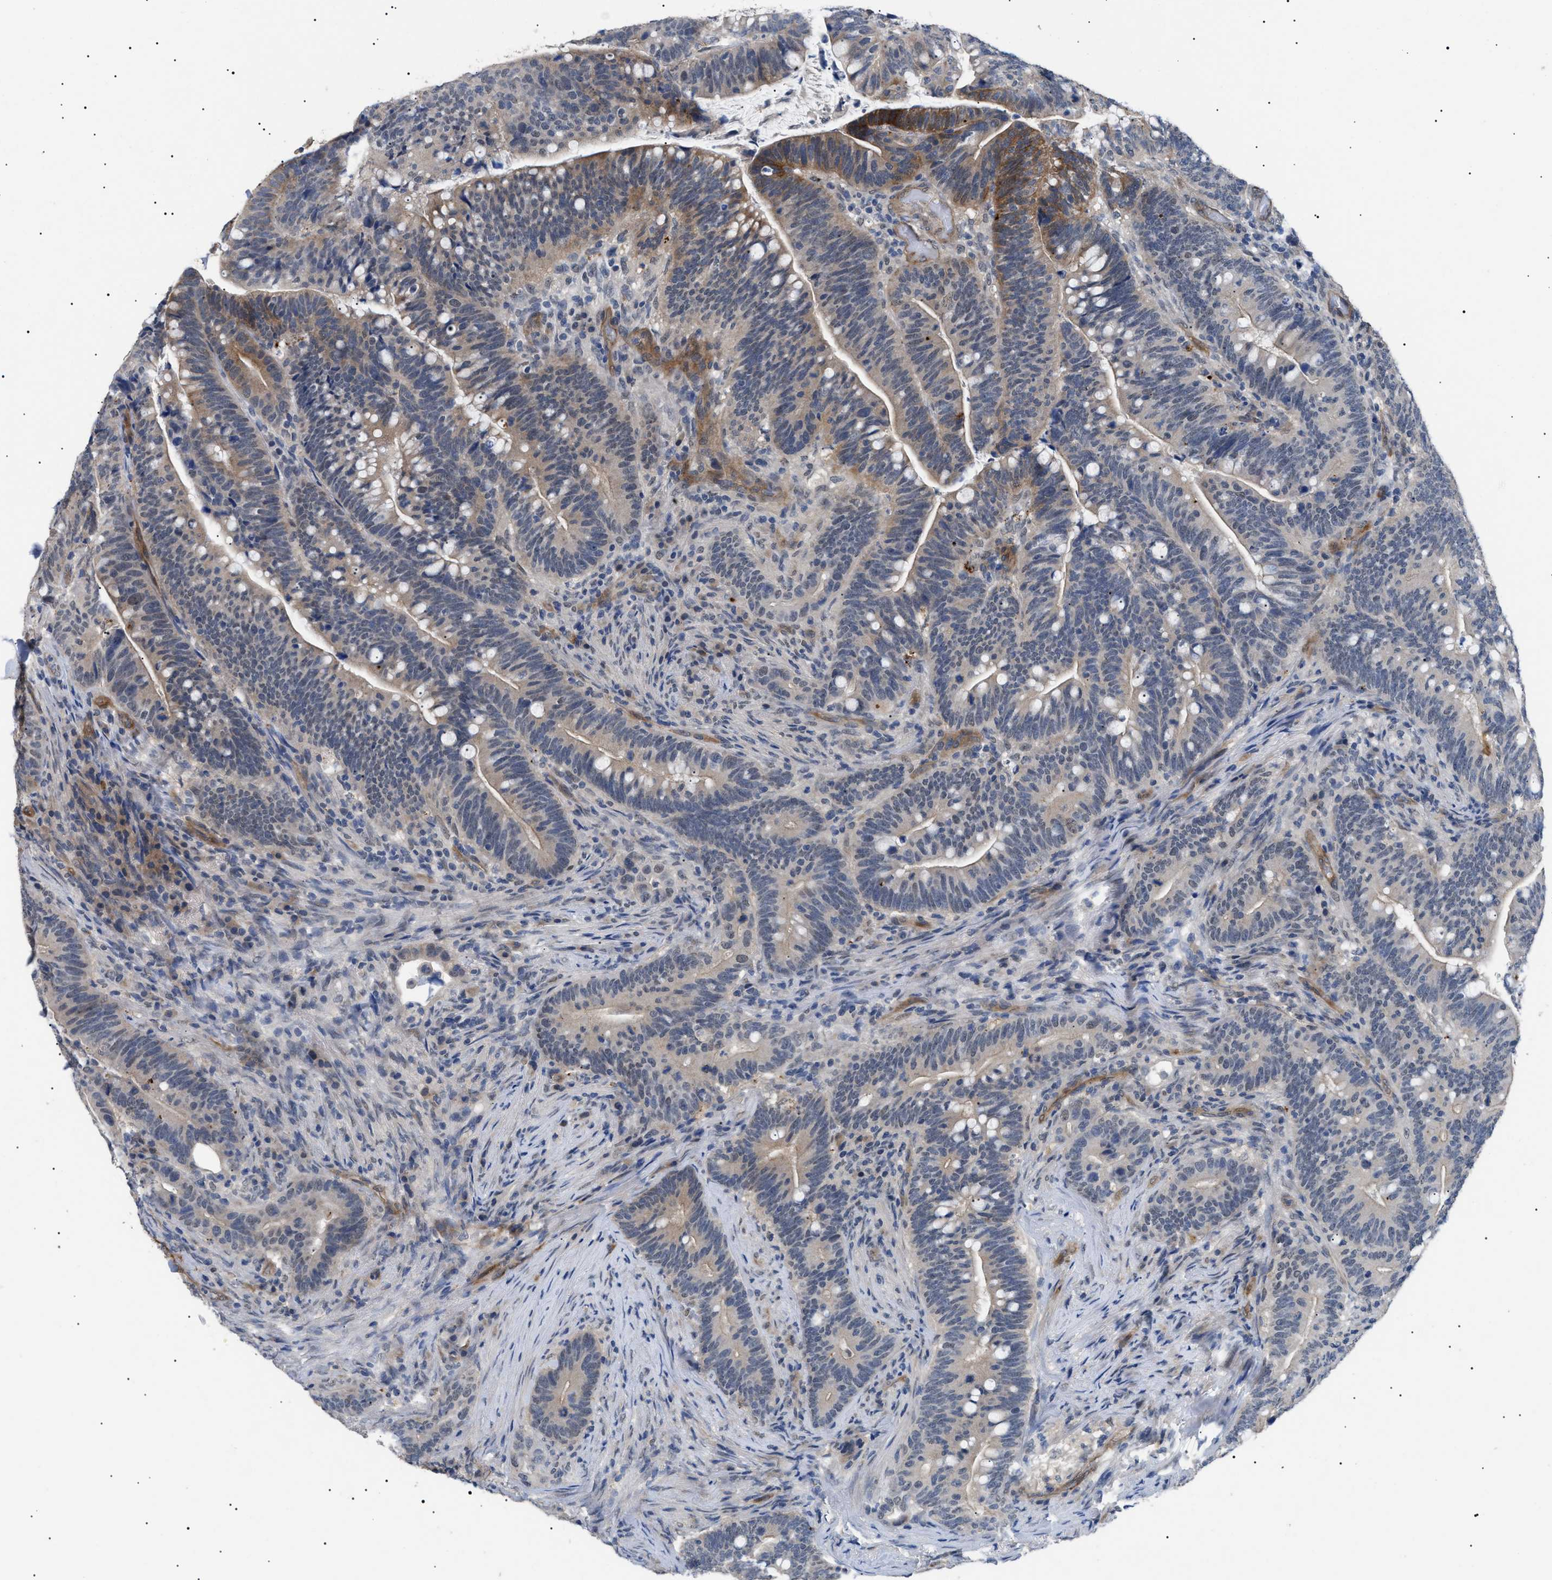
{"staining": {"intensity": "weak", "quantity": ">75%", "location": "cytoplasmic/membranous"}, "tissue": "colorectal cancer", "cell_type": "Tumor cells", "image_type": "cancer", "snomed": [{"axis": "morphology", "description": "Normal tissue, NOS"}, {"axis": "morphology", "description": "Adenocarcinoma, NOS"}, {"axis": "topography", "description": "Colon"}], "caption": "Colorectal adenocarcinoma stained for a protein (brown) demonstrates weak cytoplasmic/membranous positive staining in about >75% of tumor cells.", "gene": "CRCP", "patient": {"sex": "female", "age": 66}}